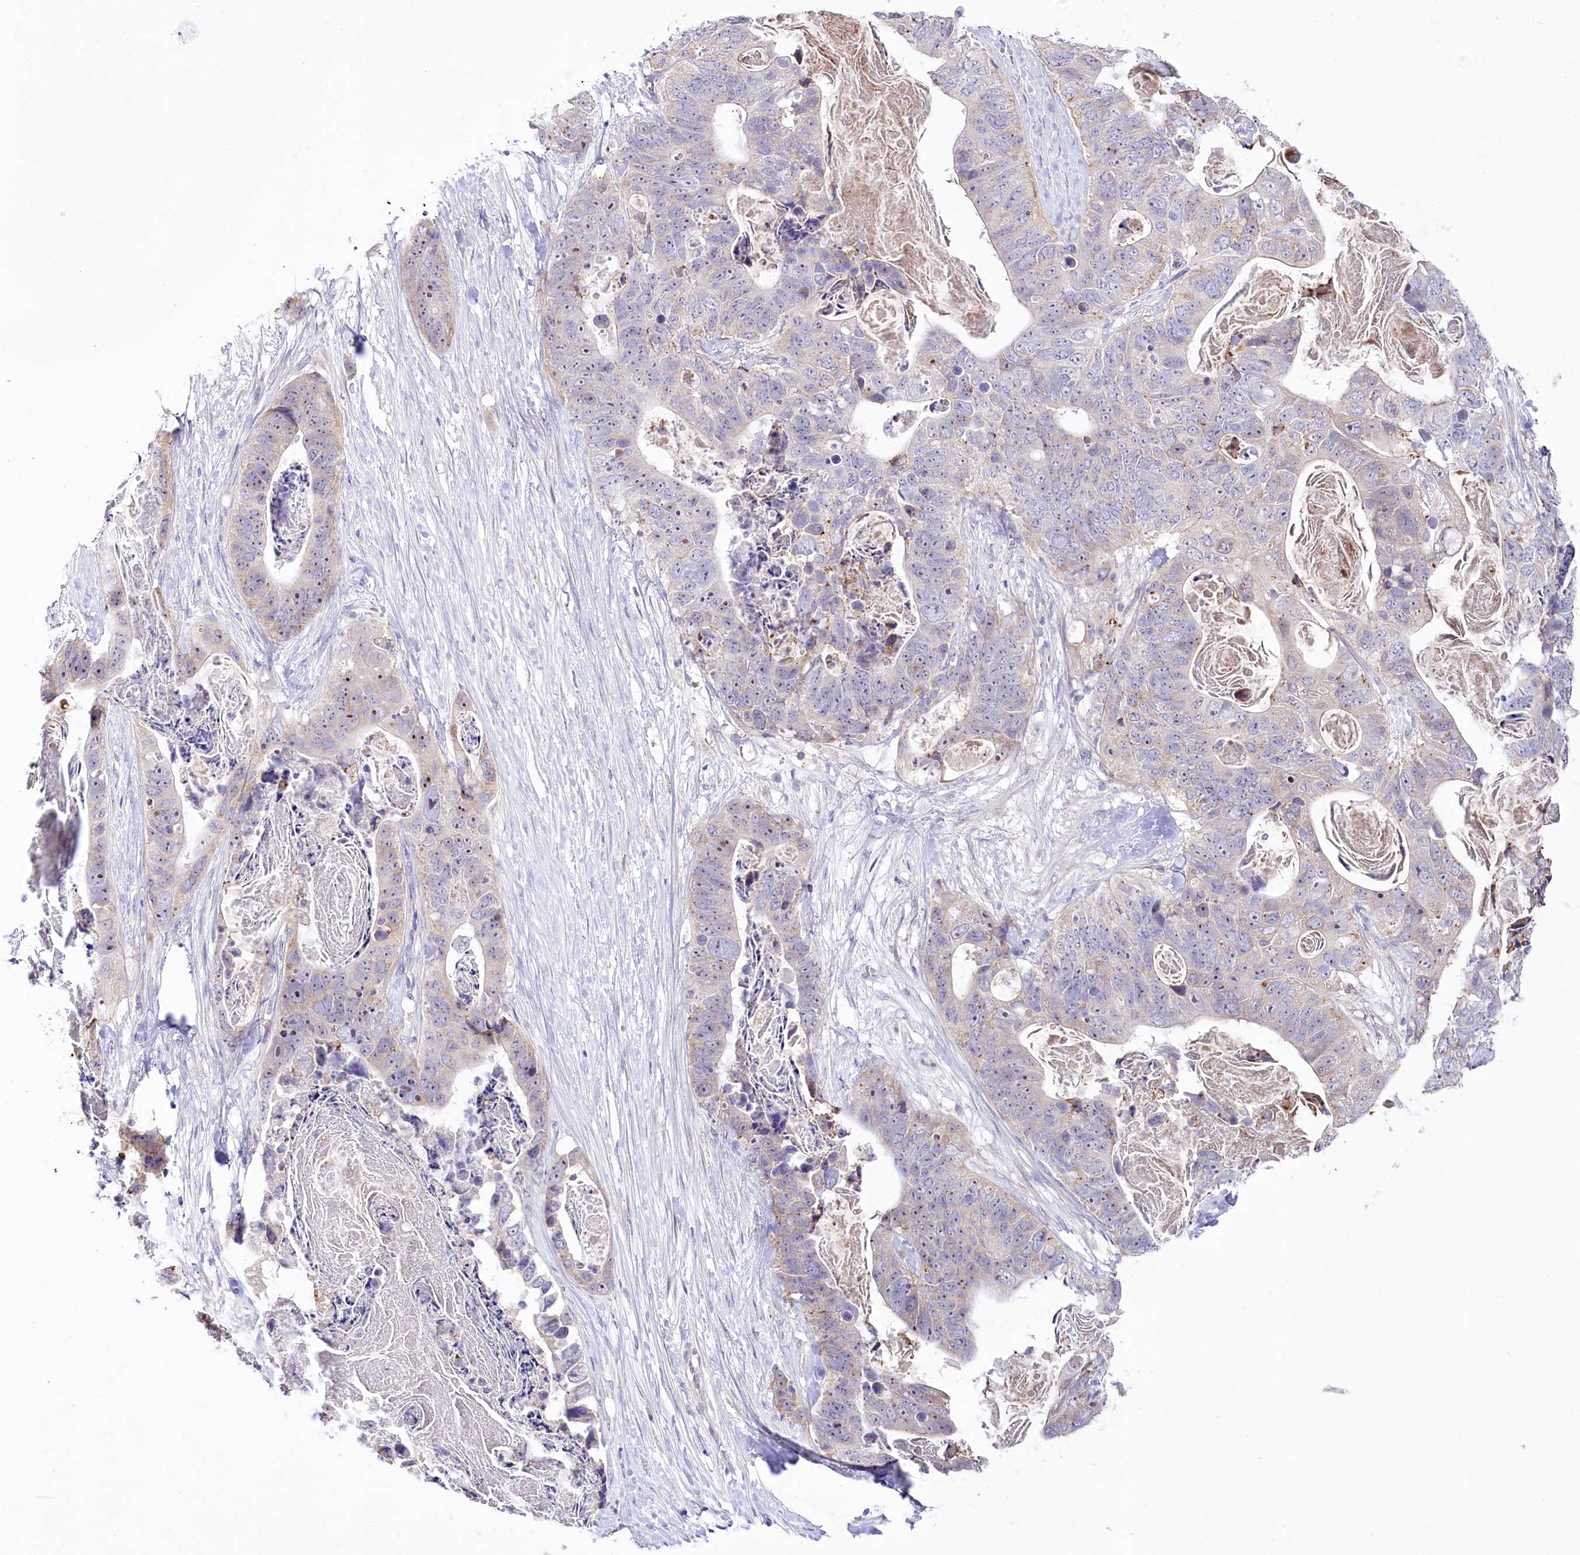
{"staining": {"intensity": "moderate", "quantity": "<25%", "location": "nuclear"}, "tissue": "stomach cancer", "cell_type": "Tumor cells", "image_type": "cancer", "snomed": [{"axis": "morphology", "description": "Adenocarcinoma, NOS"}, {"axis": "topography", "description": "Stomach"}], "caption": "Immunohistochemical staining of human stomach adenocarcinoma exhibits low levels of moderate nuclear protein staining in approximately <25% of tumor cells.", "gene": "MYOZ1", "patient": {"sex": "female", "age": 89}}